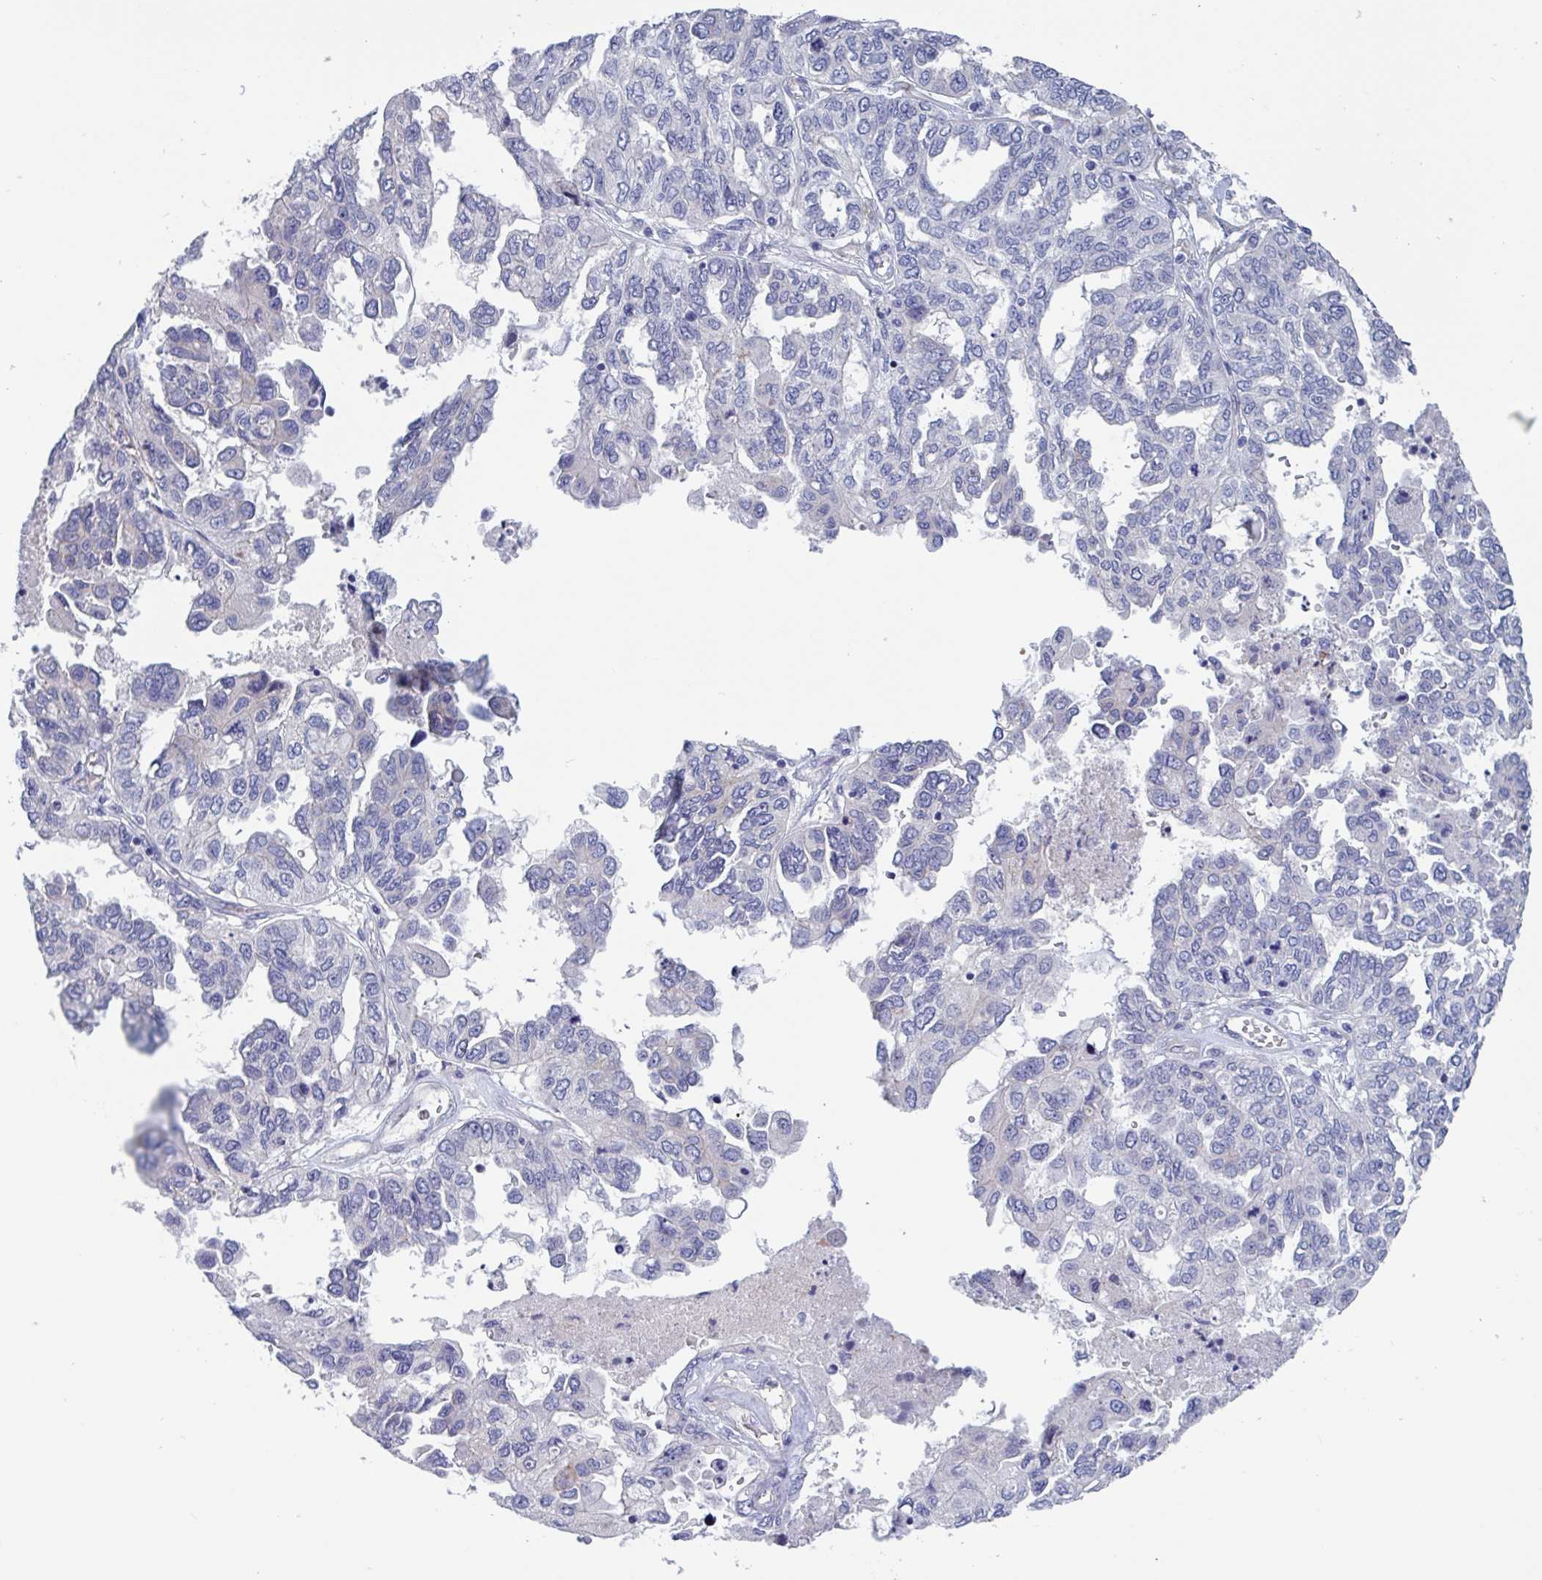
{"staining": {"intensity": "negative", "quantity": "none", "location": "none"}, "tissue": "ovarian cancer", "cell_type": "Tumor cells", "image_type": "cancer", "snomed": [{"axis": "morphology", "description": "Cystadenocarcinoma, serous, NOS"}, {"axis": "topography", "description": "Ovary"}], "caption": "High magnification brightfield microscopy of ovarian cancer (serous cystadenocarcinoma) stained with DAB (3,3'-diaminobenzidine) (brown) and counterstained with hematoxylin (blue): tumor cells show no significant staining. (DAB immunohistochemistry with hematoxylin counter stain).", "gene": "ST14", "patient": {"sex": "female", "age": 53}}